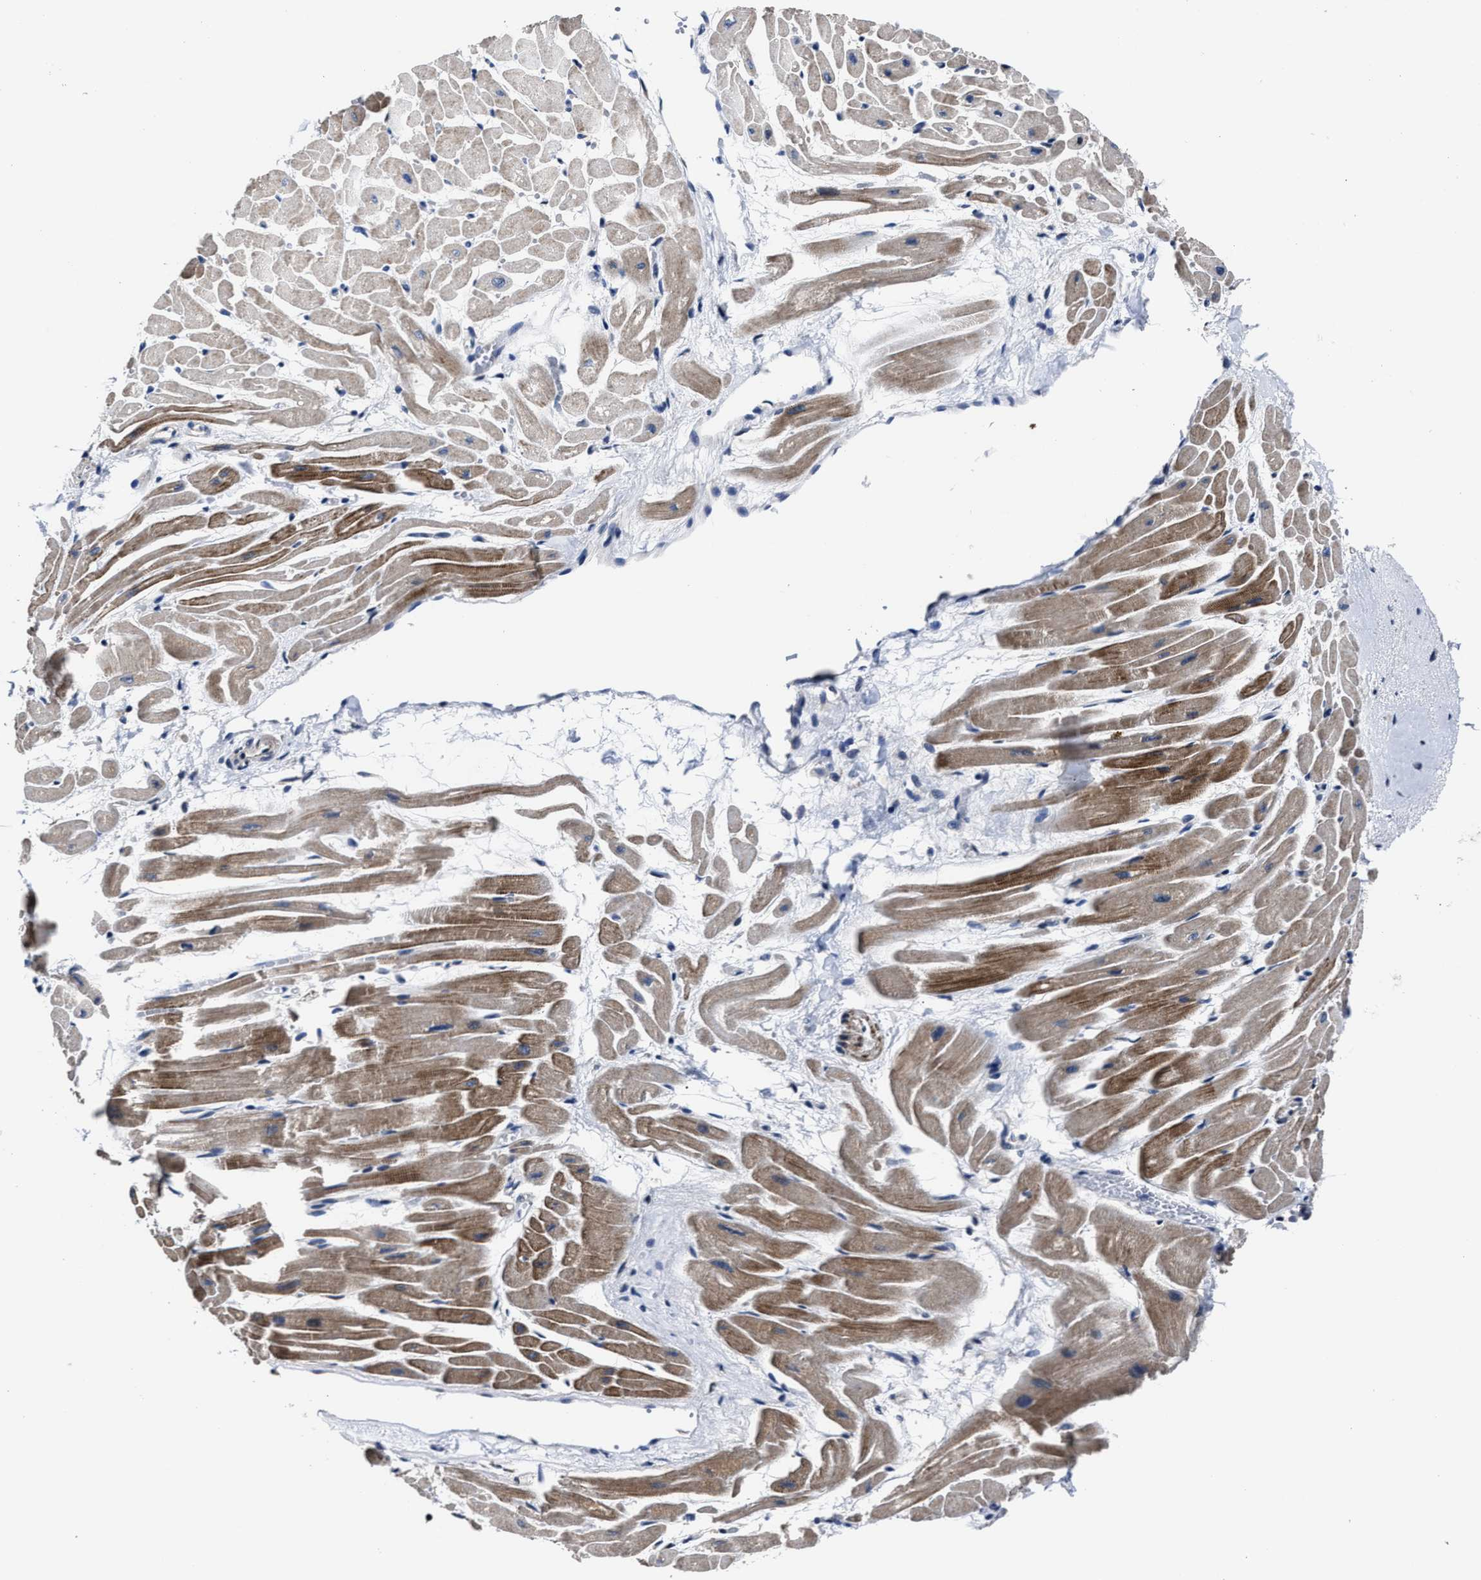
{"staining": {"intensity": "moderate", "quantity": ">75%", "location": "cytoplasmic/membranous"}, "tissue": "heart muscle", "cell_type": "Cardiomyocytes", "image_type": "normal", "snomed": [{"axis": "morphology", "description": "Normal tissue, NOS"}, {"axis": "topography", "description": "Heart"}], "caption": "IHC staining of benign heart muscle, which displays medium levels of moderate cytoplasmic/membranous positivity in approximately >75% of cardiomyocytes indicating moderate cytoplasmic/membranous protein staining. The staining was performed using DAB (3,3'-diaminobenzidine) (brown) for protein detection and nuclei were counterstained in hematoxylin (blue).", "gene": "RSBN1L", "patient": {"sex": "male", "age": 45}}